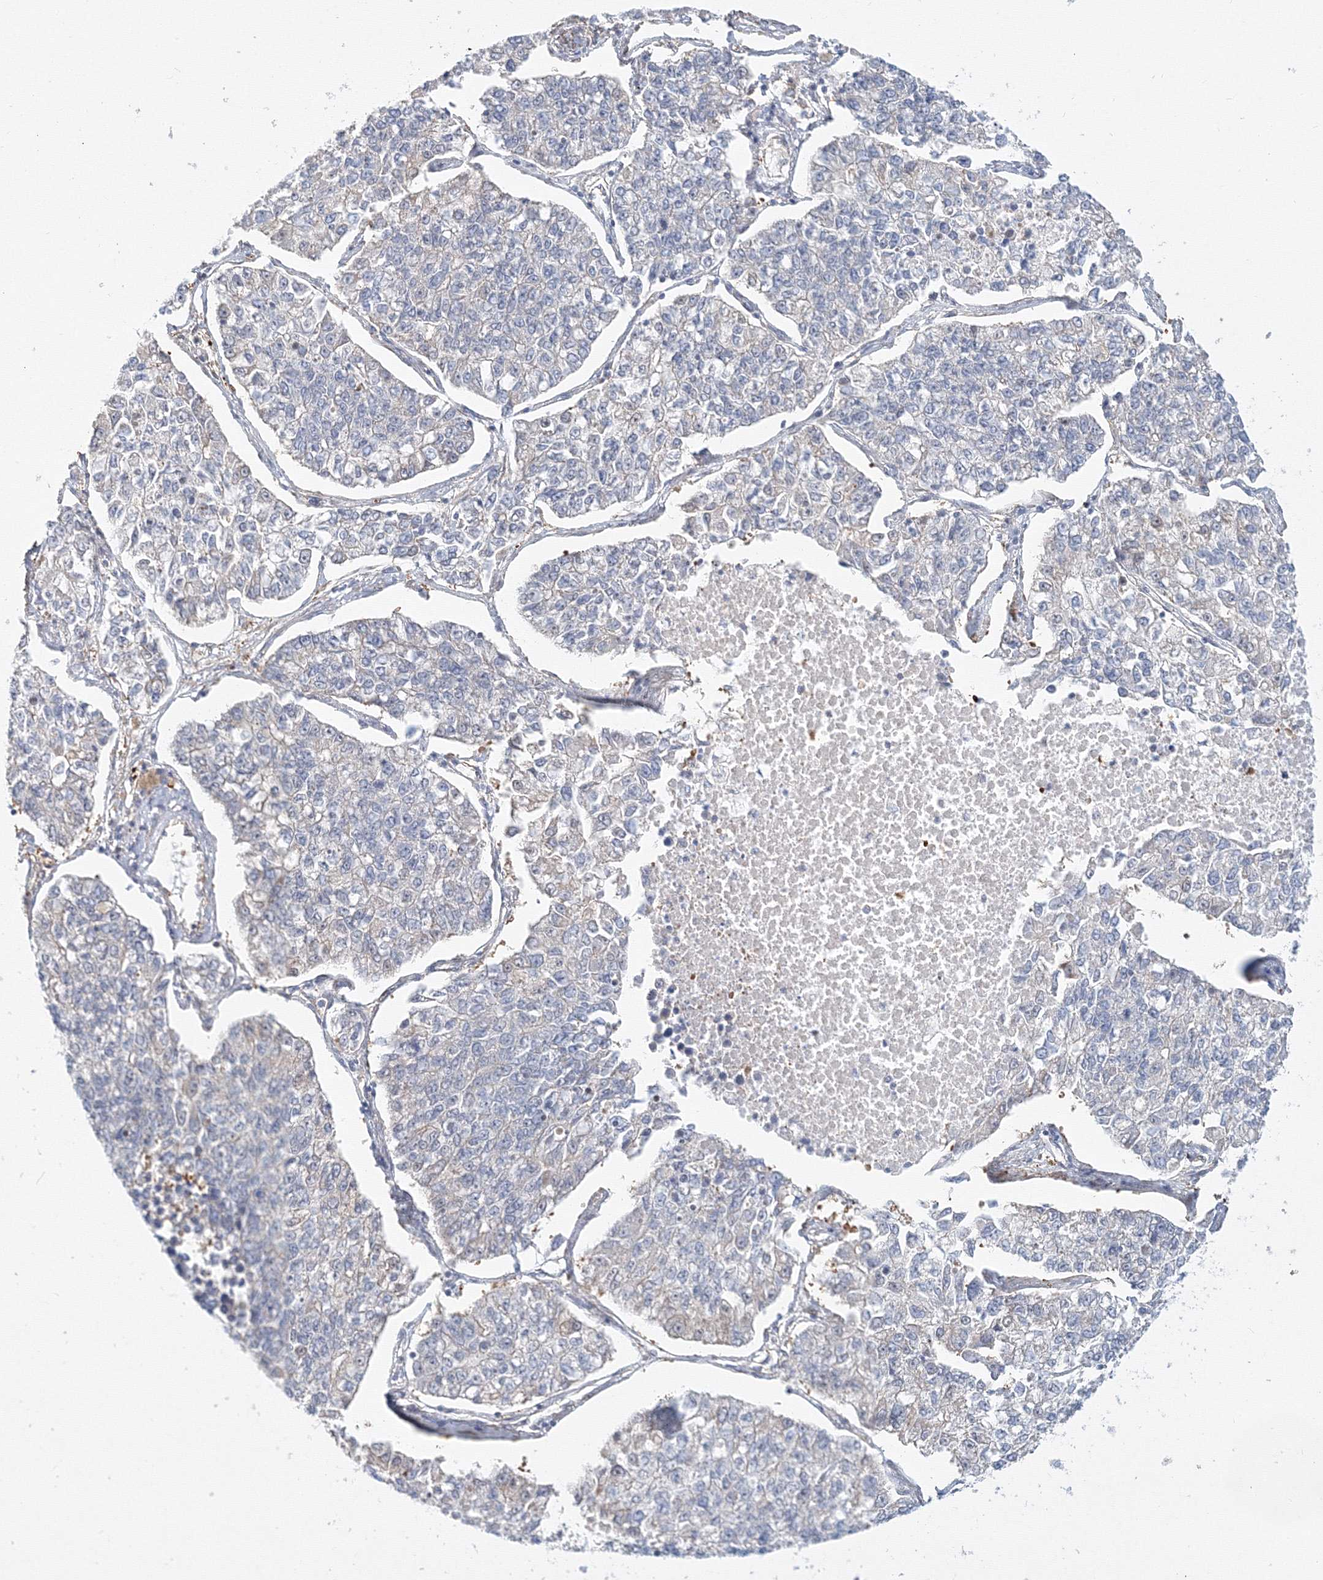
{"staining": {"intensity": "negative", "quantity": "none", "location": "none"}, "tissue": "lung cancer", "cell_type": "Tumor cells", "image_type": "cancer", "snomed": [{"axis": "morphology", "description": "Adenocarcinoma, NOS"}, {"axis": "topography", "description": "Lung"}], "caption": "This is a image of IHC staining of lung cancer (adenocarcinoma), which shows no staining in tumor cells. (DAB (3,3'-diaminobenzidine) immunohistochemistry (IHC) visualized using brightfield microscopy, high magnification).", "gene": "ARHGAP21", "patient": {"sex": "male", "age": 49}}